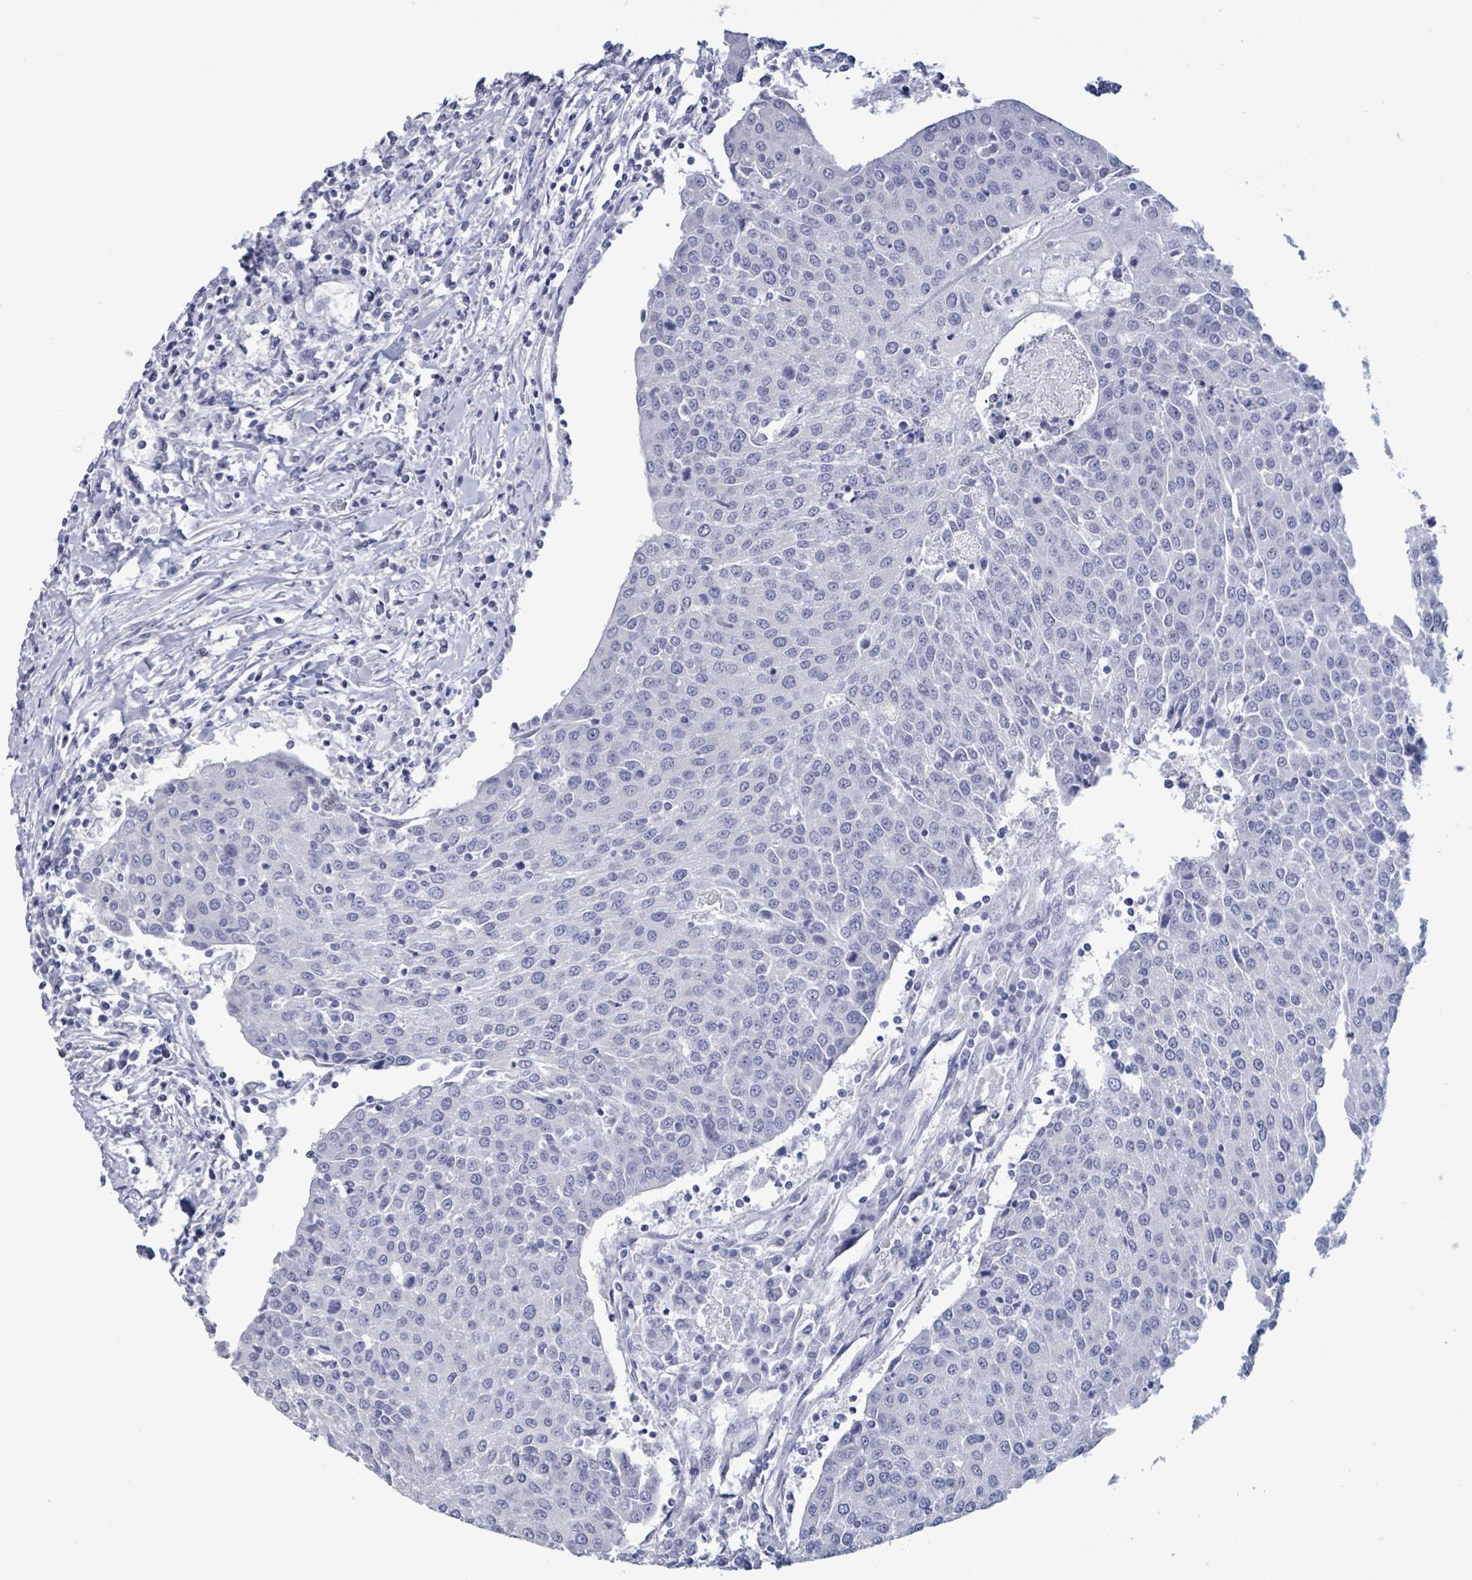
{"staining": {"intensity": "negative", "quantity": "none", "location": "none"}, "tissue": "urothelial cancer", "cell_type": "Tumor cells", "image_type": "cancer", "snomed": [{"axis": "morphology", "description": "Urothelial carcinoma, High grade"}, {"axis": "topography", "description": "Urinary bladder"}], "caption": "Immunohistochemistry (IHC) micrograph of neoplastic tissue: urothelial cancer stained with DAB (3,3'-diaminobenzidine) displays no significant protein expression in tumor cells.", "gene": "NKX2-1", "patient": {"sex": "female", "age": 85}}